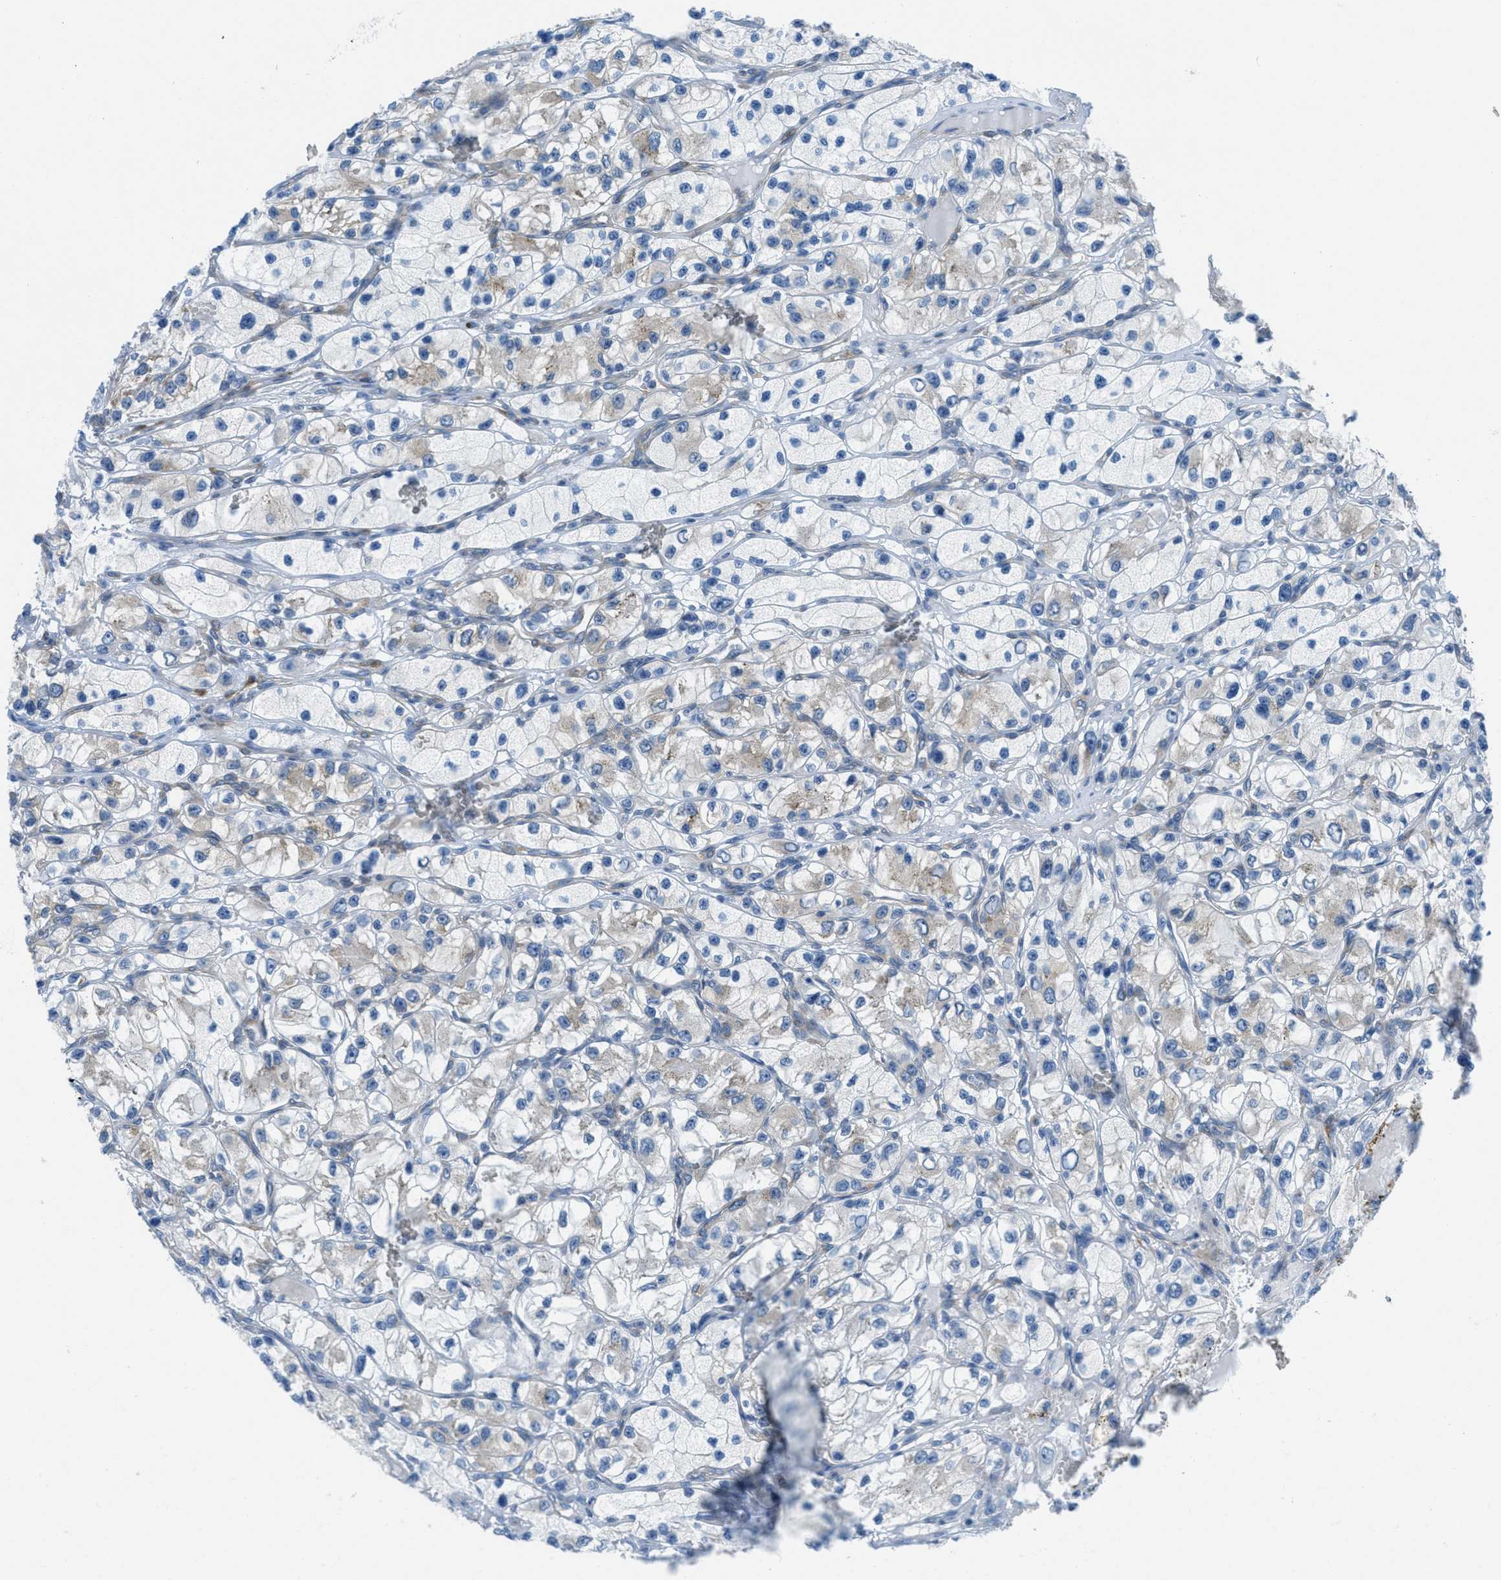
{"staining": {"intensity": "moderate", "quantity": "<25%", "location": "cytoplasmic/membranous"}, "tissue": "renal cancer", "cell_type": "Tumor cells", "image_type": "cancer", "snomed": [{"axis": "morphology", "description": "Adenocarcinoma, NOS"}, {"axis": "topography", "description": "Kidney"}], "caption": "Renal cancer (adenocarcinoma) stained for a protein (brown) reveals moderate cytoplasmic/membranous positive staining in about <25% of tumor cells.", "gene": "MAPRE2", "patient": {"sex": "female", "age": 57}}